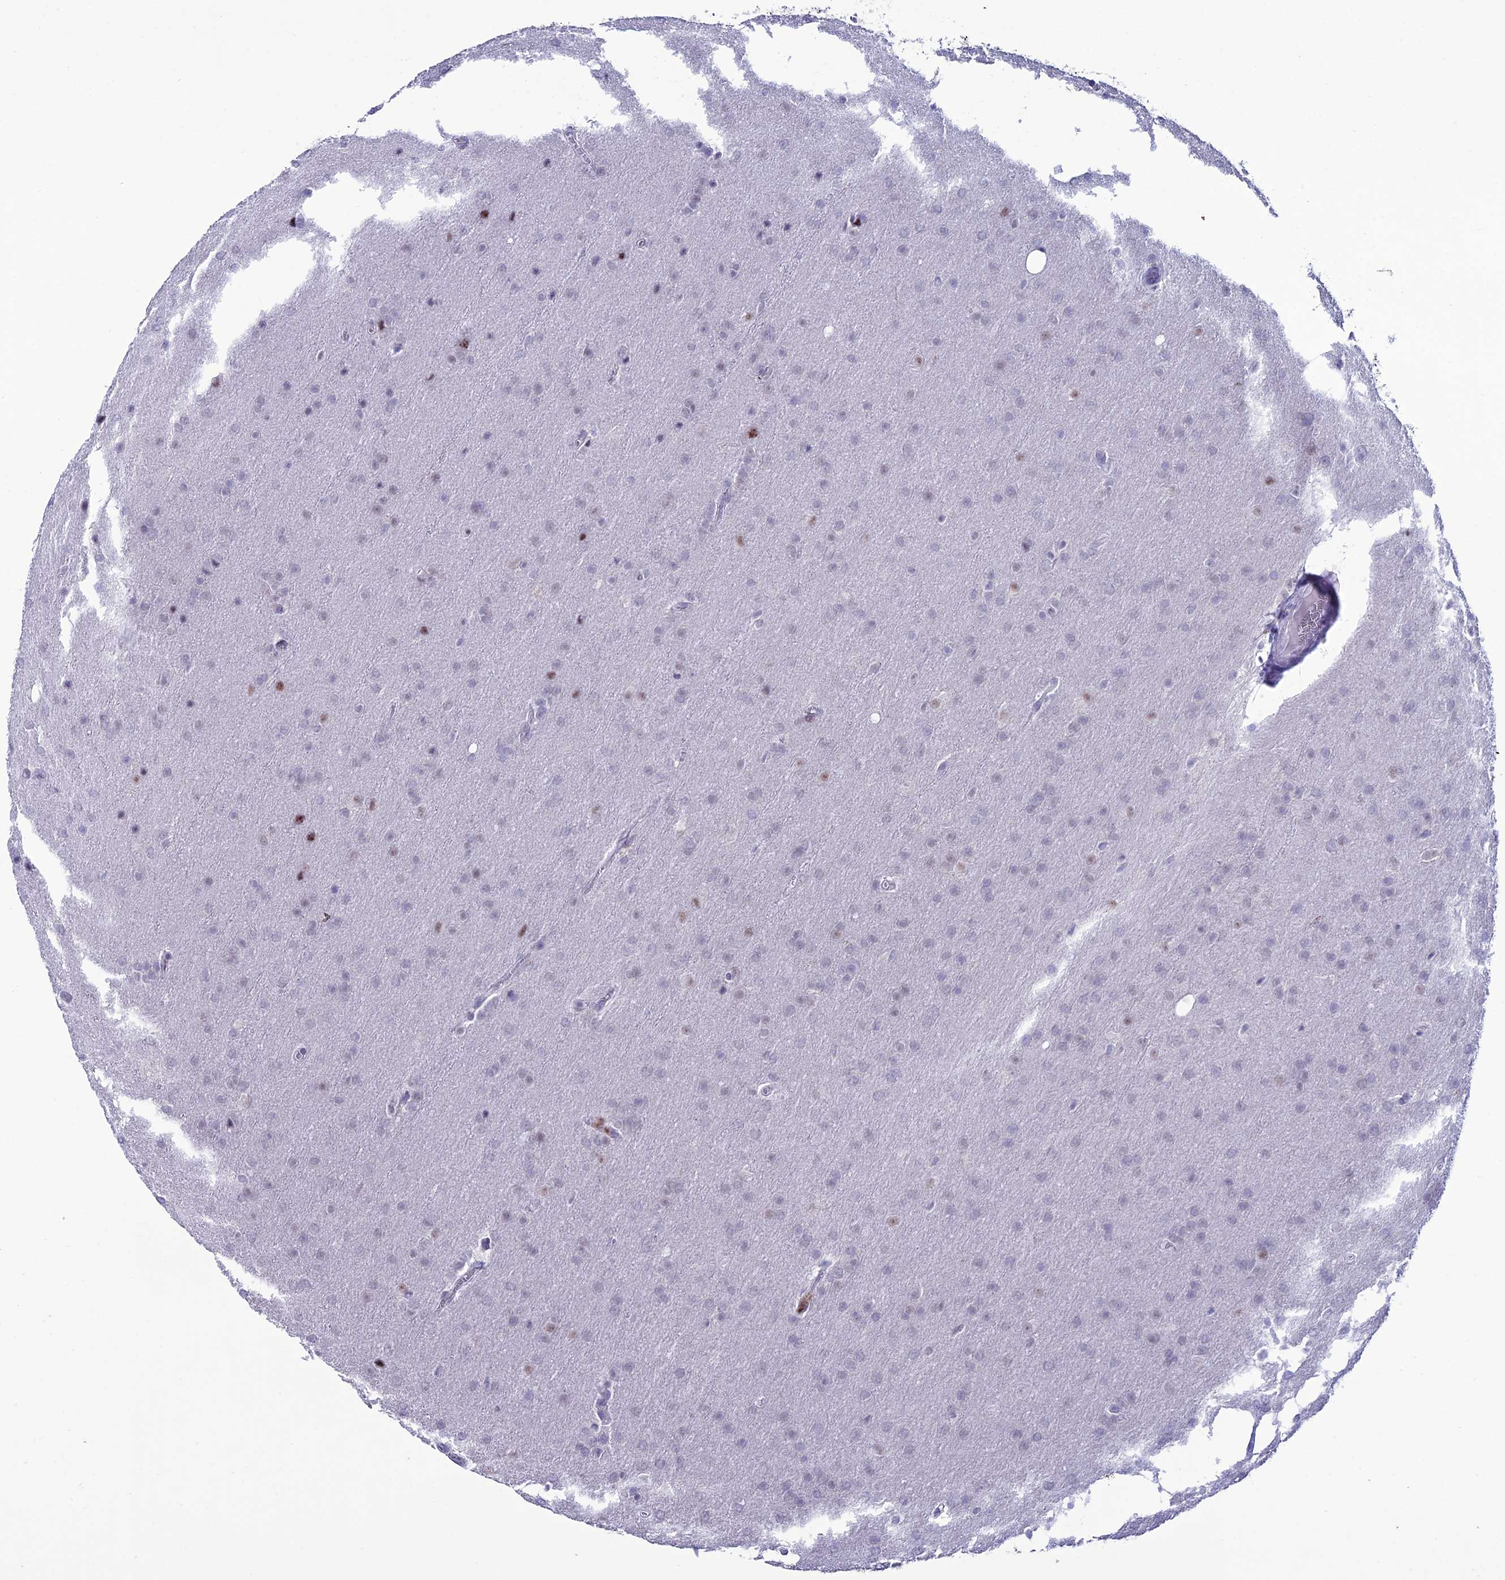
{"staining": {"intensity": "moderate", "quantity": "<25%", "location": "nuclear"}, "tissue": "glioma", "cell_type": "Tumor cells", "image_type": "cancer", "snomed": [{"axis": "morphology", "description": "Glioma, malignant, Low grade"}, {"axis": "topography", "description": "Brain"}], "caption": "This image demonstrates IHC staining of human glioma, with low moderate nuclear expression in about <25% of tumor cells.", "gene": "MFSD2B", "patient": {"sex": "female", "age": 32}}